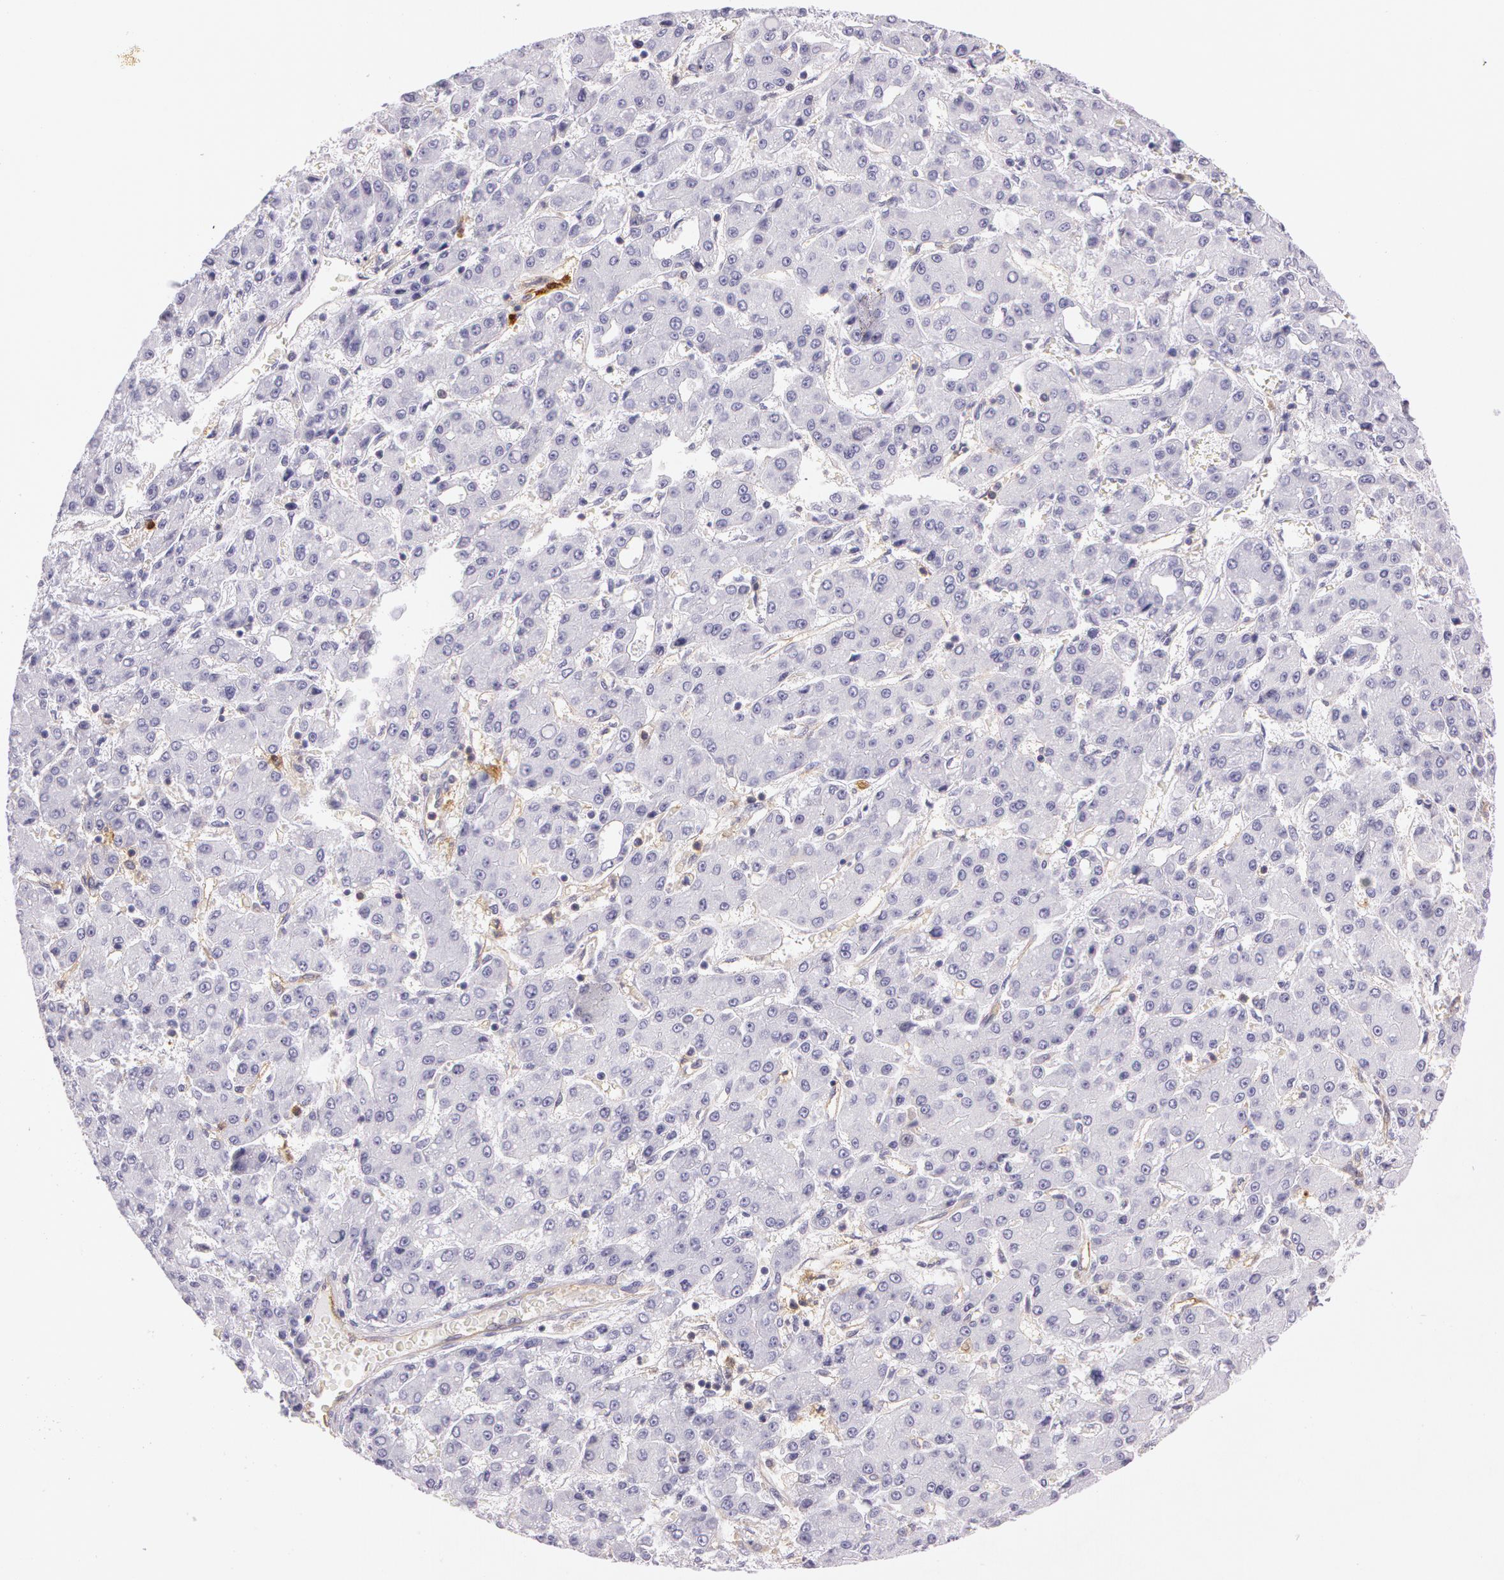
{"staining": {"intensity": "negative", "quantity": "none", "location": "none"}, "tissue": "liver cancer", "cell_type": "Tumor cells", "image_type": "cancer", "snomed": [{"axis": "morphology", "description": "Carcinoma, Hepatocellular, NOS"}, {"axis": "topography", "description": "Liver"}], "caption": "A histopathology image of human liver hepatocellular carcinoma is negative for staining in tumor cells.", "gene": "LY75", "patient": {"sex": "male", "age": 69}}